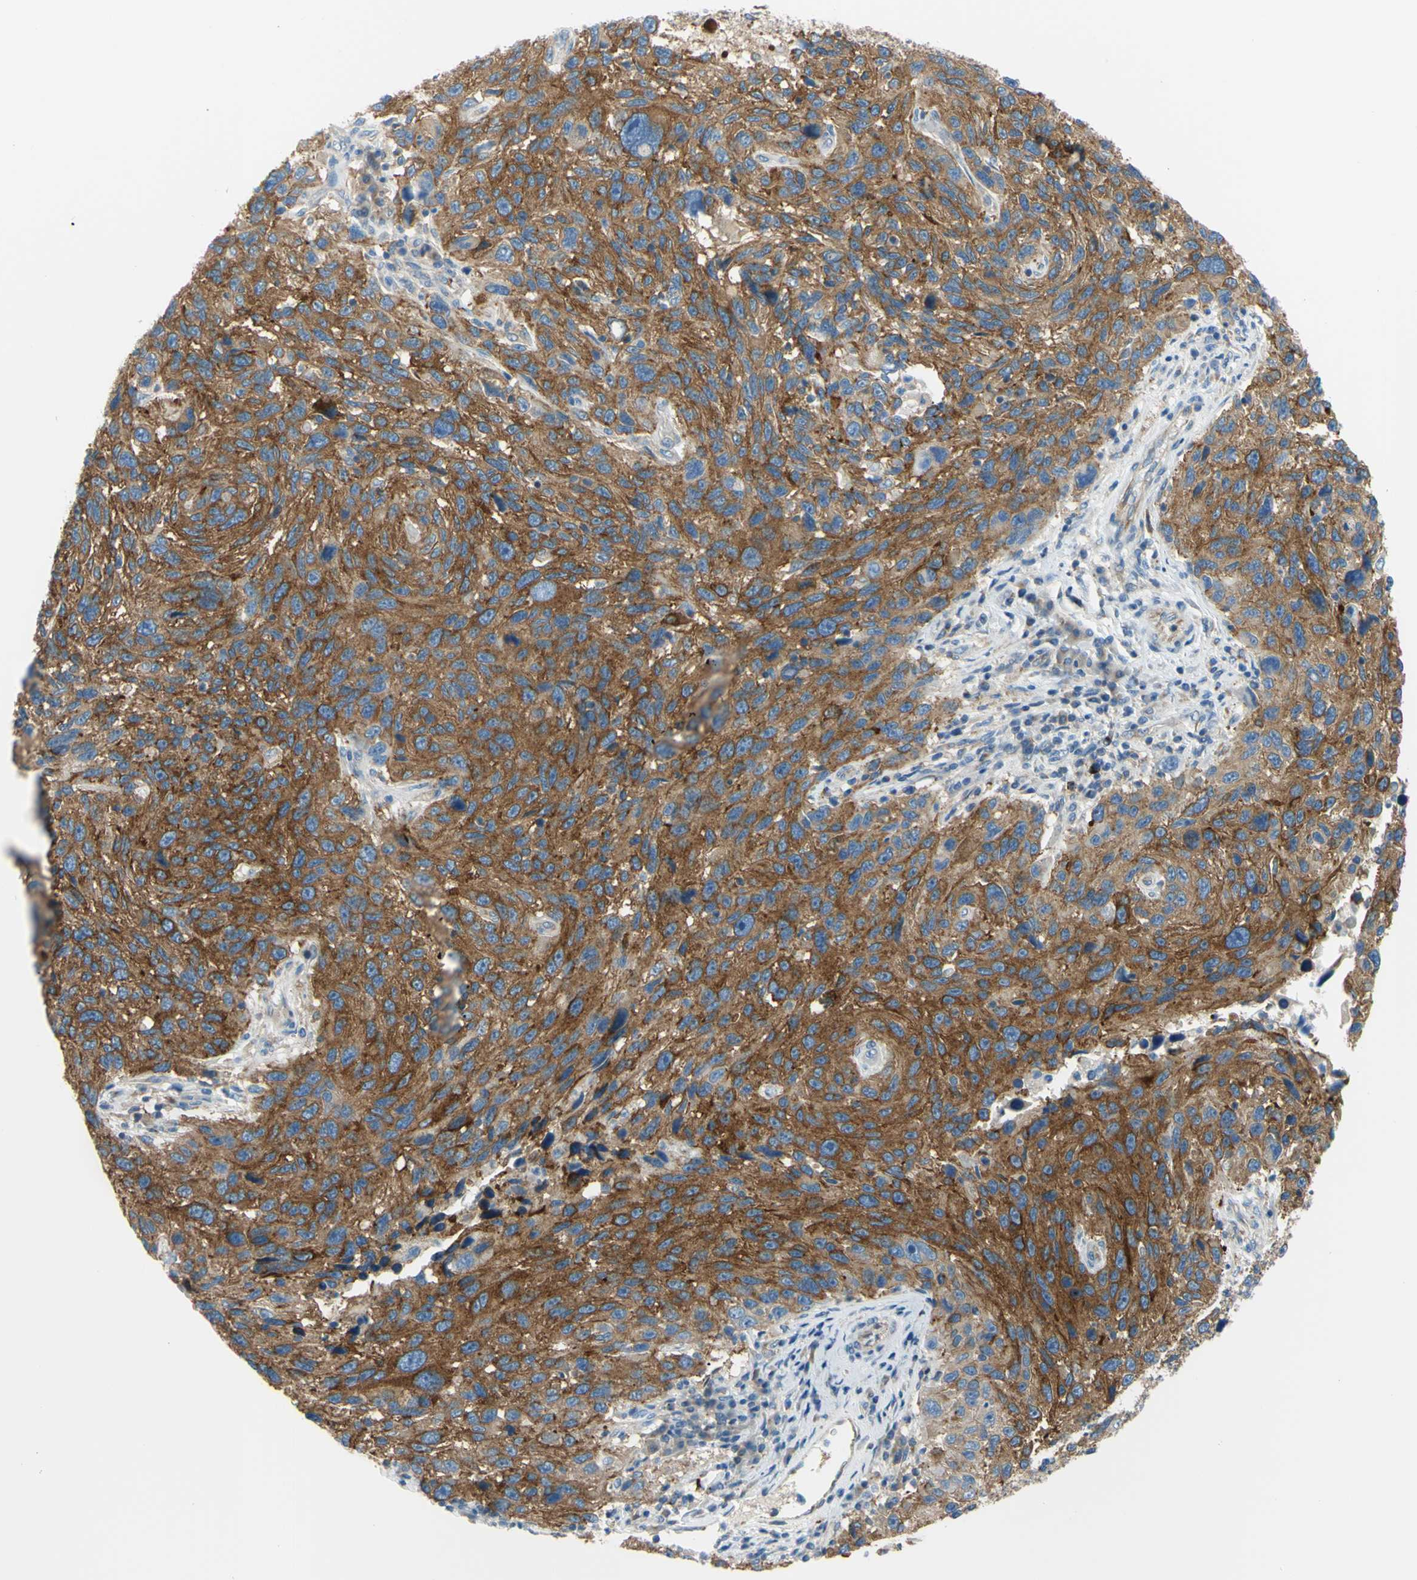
{"staining": {"intensity": "moderate", "quantity": ">75%", "location": "cytoplasmic/membranous"}, "tissue": "melanoma", "cell_type": "Tumor cells", "image_type": "cancer", "snomed": [{"axis": "morphology", "description": "Malignant melanoma, NOS"}, {"axis": "topography", "description": "Skin"}], "caption": "This histopathology image demonstrates IHC staining of melanoma, with medium moderate cytoplasmic/membranous staining in approximately >75% of tumor cells.", "gene": "FRMD4B", "patient": {"sex": "male", "age": 53}}